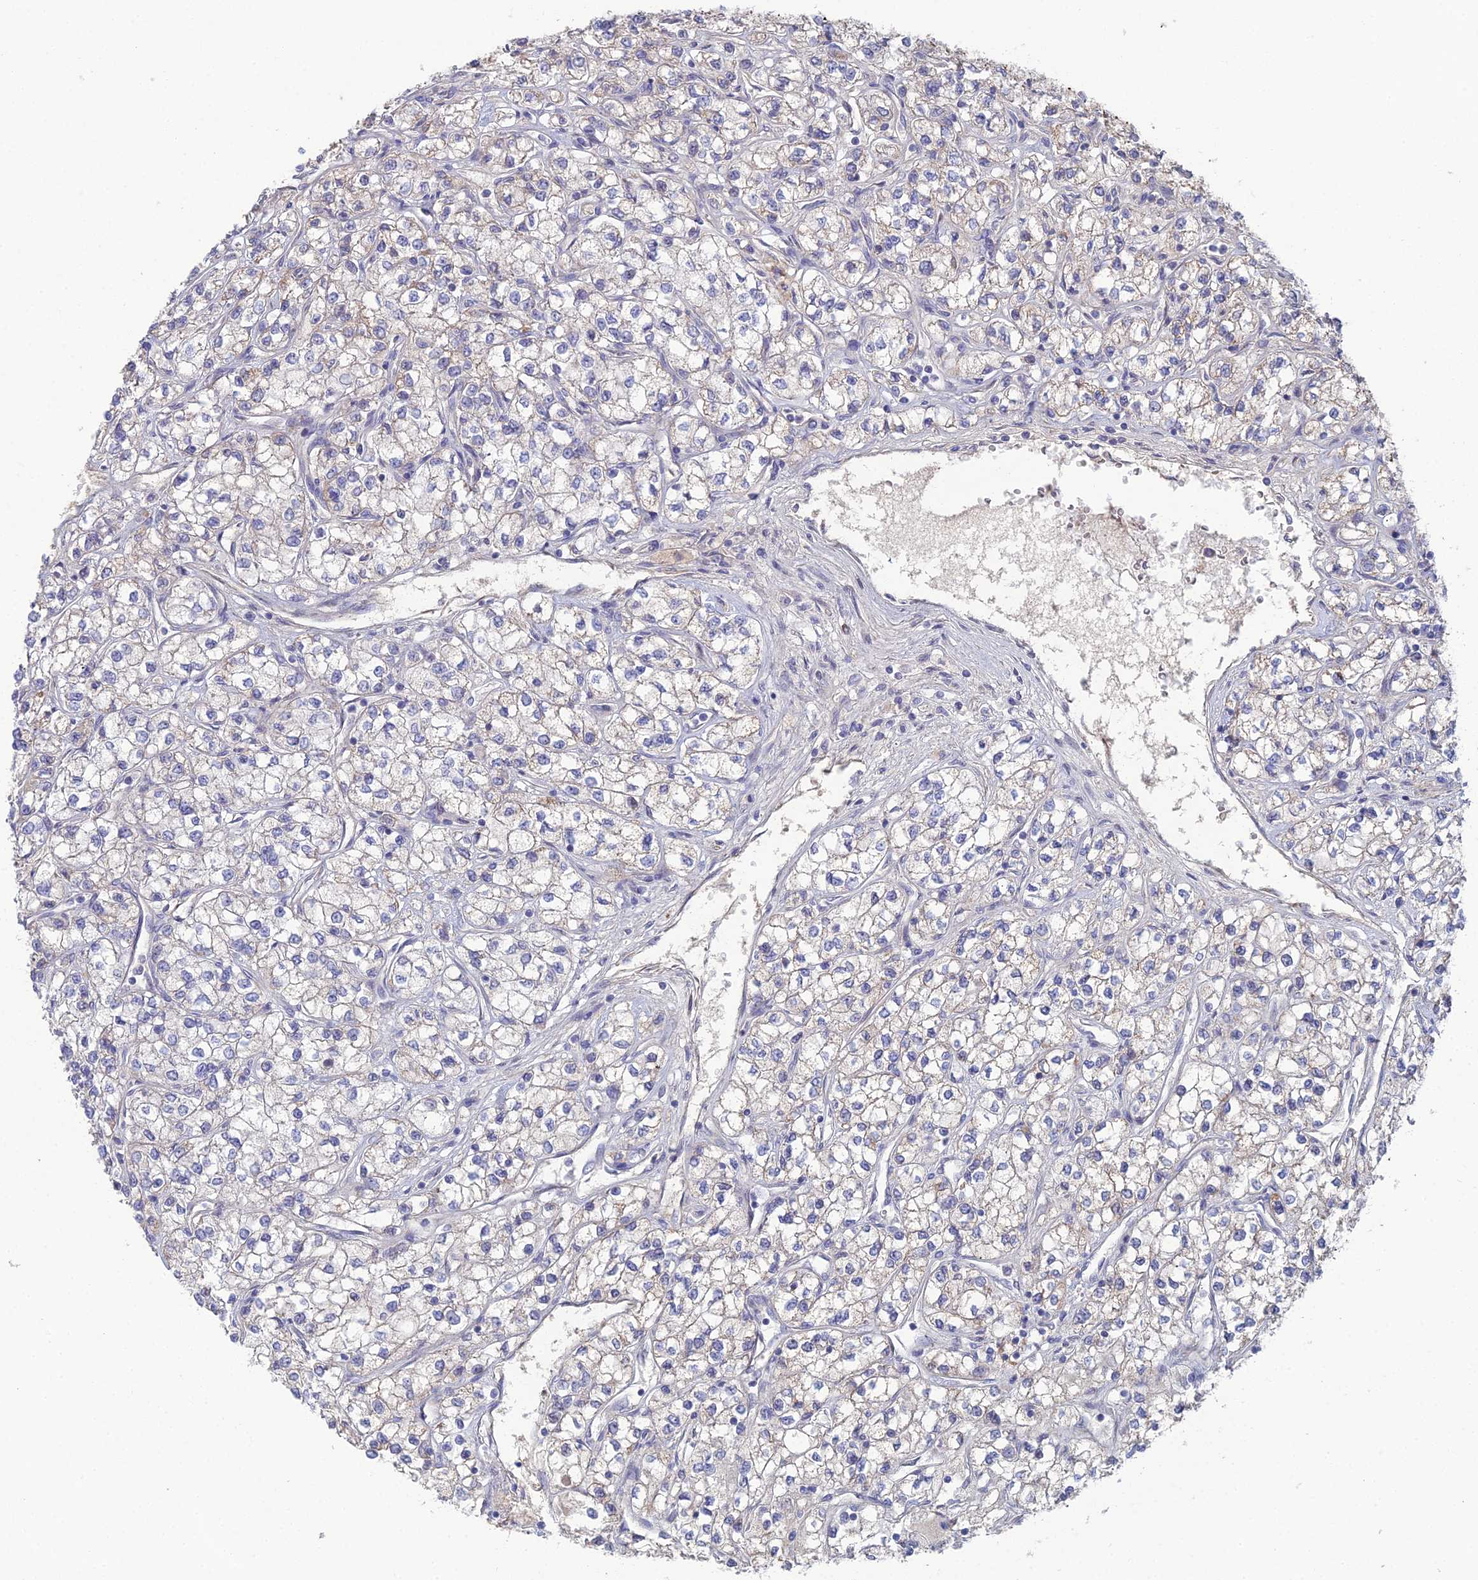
{"staining": {"intensity": "weak", "quantity": "<25%", "location": "cytoplasmic/membranous"}, "tissue": "renal cancer", "cell_type": "Tumor cells", "image_type": "cancer", "snomed": [{"axis": "morphology", "description": "Adenocarcinoma, NOS"}, {"axis": "topography", "description": "Kidney"}], "caption": "High power microscopy photomicrograph of an immunohistochemistry (IHC) image of renal cancer, revealing no significant staining in tumor cells.", "gene": "ARL16", "patient": {"sex": "male", "age": 80}}